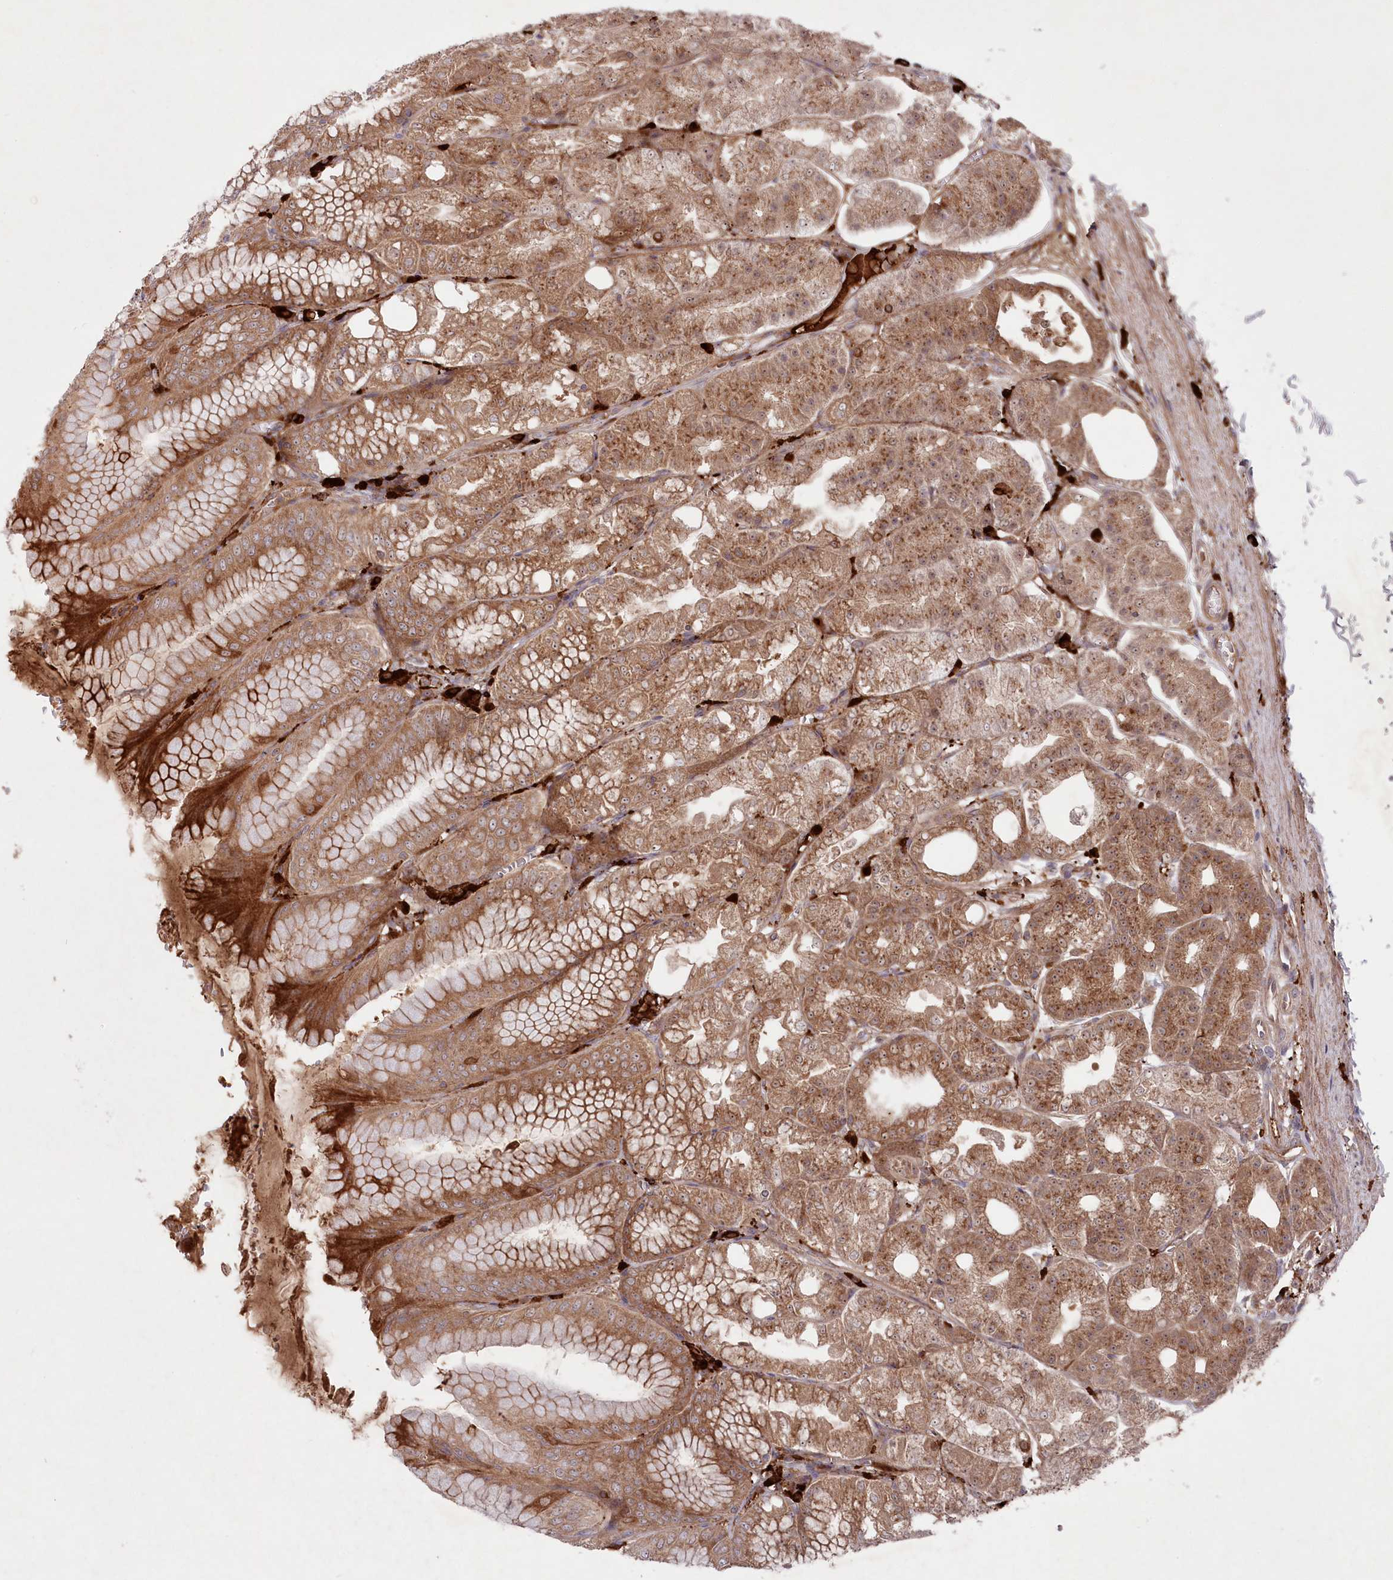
{"staining": {"intensity": "moderate", "quantity": ">75%", "location": "cytoplasmic/membranous"}, "tissue": "stomach", "cell_type": "Glandular cells", "image_type": "normal", "snomed": [{"axis": "morphology", "description": "Normal tissue, NOS"}, {"axis": "topography", "description": "Stomach, lower"}], "caption": "A micrograph of stomach stained for a protein reveals moderate cytoplasmic/membranous brown staining in glandular cells. The protein is shown in brown color, while the nuclei are stained blue.", "gene": "PPP1R21", "patient": {"sex": "male", "age": 71}}